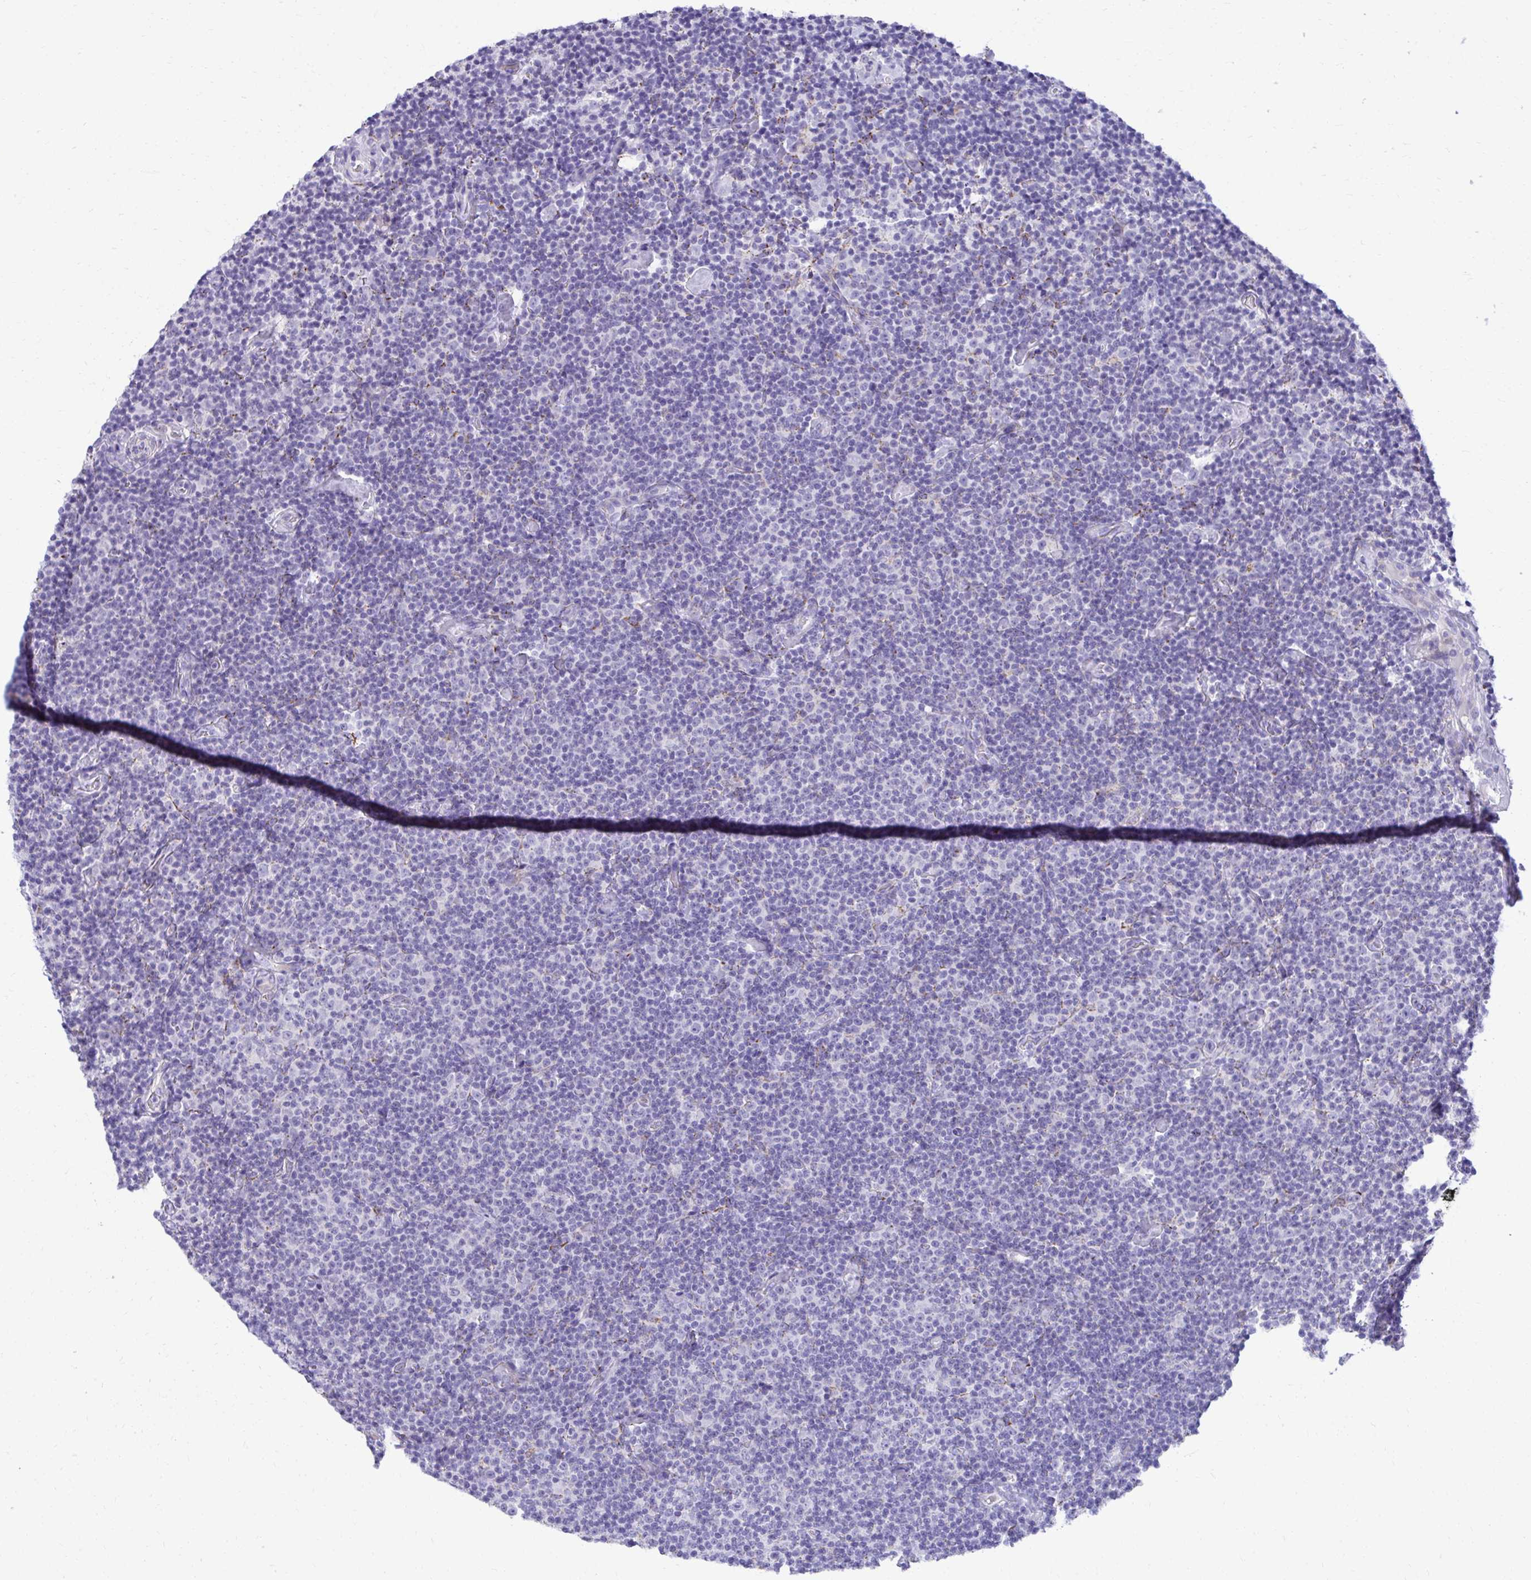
{"staining": {"intensity": "negative", "quantity": "none", "location": "none"}, "tissue": "lymphoma", "cell_type": "Tumor cells", "image_type": "cancer", "snomed": [{"axis": "morphology", "description": "Malignant lymphoma, non-Hodgkin's type, Low grade"}, {"axis": "topography", "description": "Lymph node"}], "caption": "DAB (3,3'-diaminobenzidine) immunohistochemical staining of lymphoma reveals no significant staining in tumor cells.", "gene": "AIG1", "patient": {"sex": "male", "age": 81}}